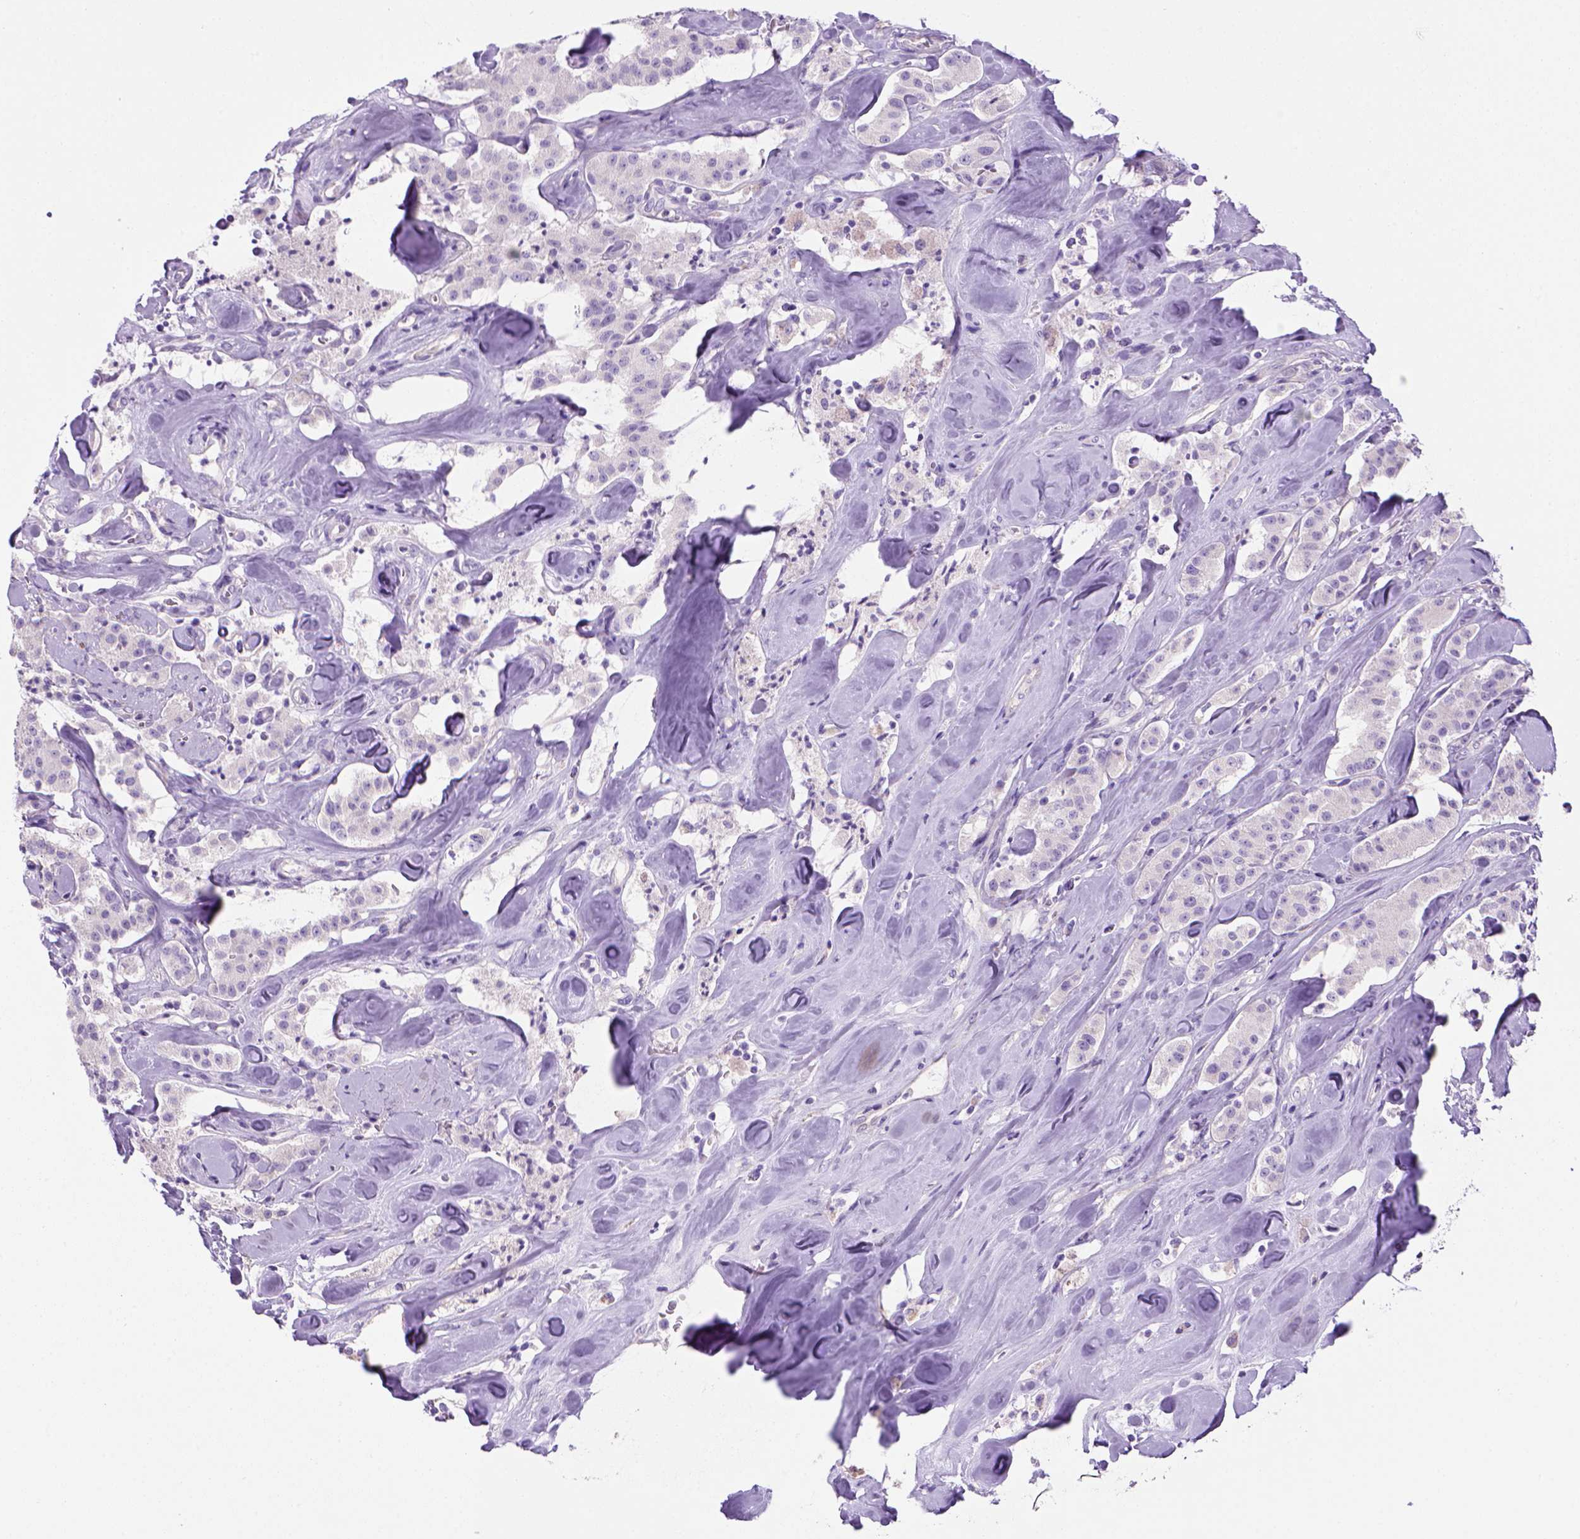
{"staining": {"intensity": "negative", "quantity": "none", "location": "none"}, "tissue": "carcinoid", "cell_type": "Tumor cells", "image_type": "cancer", "snomed": [{"axis": "morphology", "description": "Carcinoid, malignant, NOS"}, {"axis": "topography", "description": "Pancreas"}], "caption": "IHC photomicrograph of neoplastic tissue: human malignant carcinoid stained with DAB (3,3'-diaminobenzidine) displays no significant protein positivity in tumor cells. The staining was performed using DAB (3,3'-diaminobenzidine) to visualize the protein expression in brown, while the nuclei were stained in blue with hematoxylin (Magnification: 20x).", "gene": "ARHGEF33", "patient": {"sex": "male", "age": 41}}